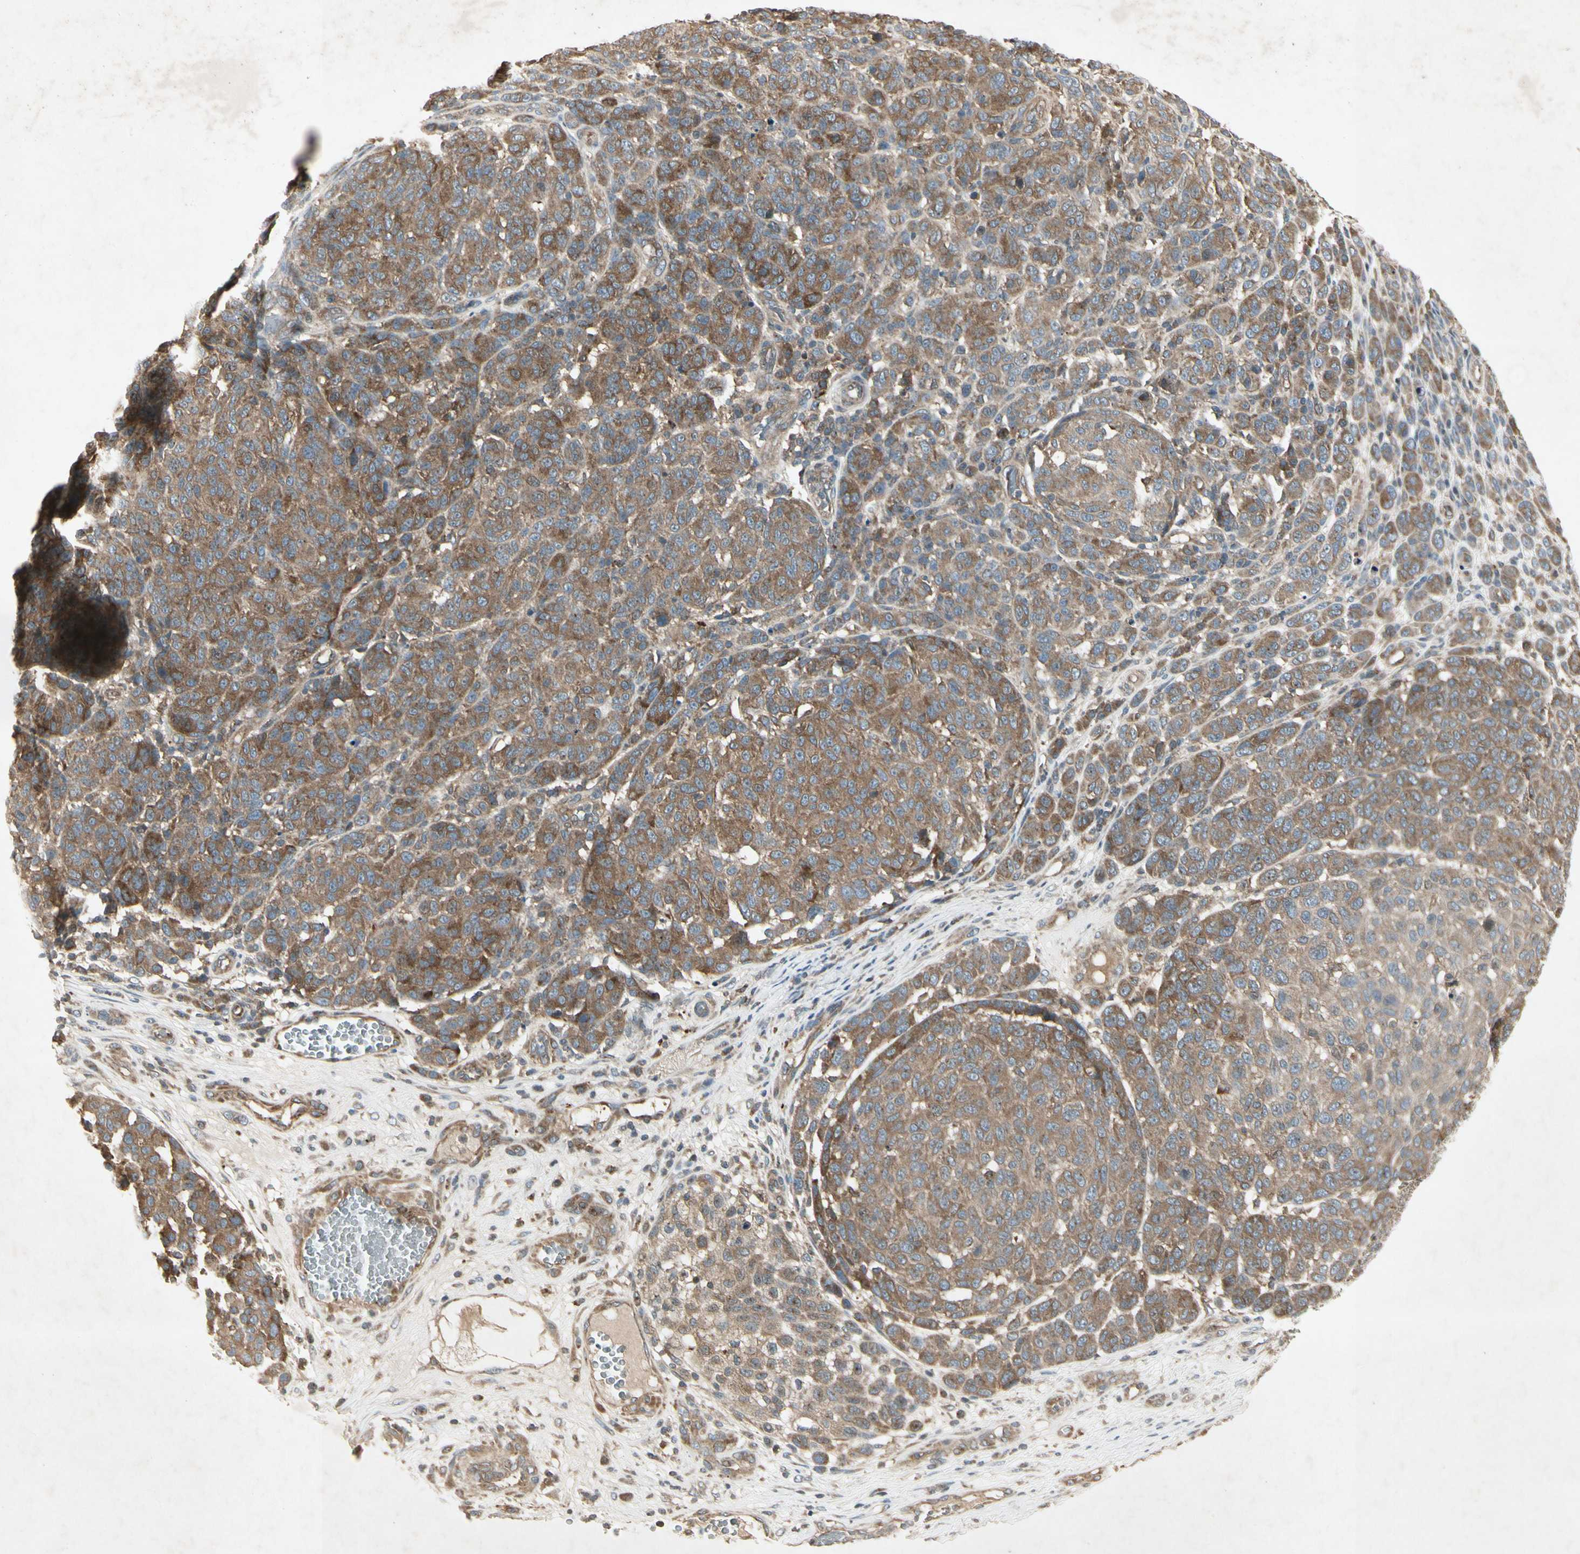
{"staining": {"intensity": "moderate", "quantity": ">75%", "location": "cytoplasmic/membranous"}, "tissue": "melanoma", "cell_type": "Tumor cells", "image_type": "cancer", "snomed": [{"axis": "morphology", "description": "Malignant melanoma, NOS"}, {"axis": "topography", "description": "Skin"}], "caption": "High-magnification brightfield microscopy of melanoma stained with DAB (brown) and counterstained with hematoxylin (blue). tumor cells exhibit moderate cytoplasmic/membranous expression is appreciated in about>75% of cells.", "gene": "TEK", "patient": {"sex": "male", "age": 59}}